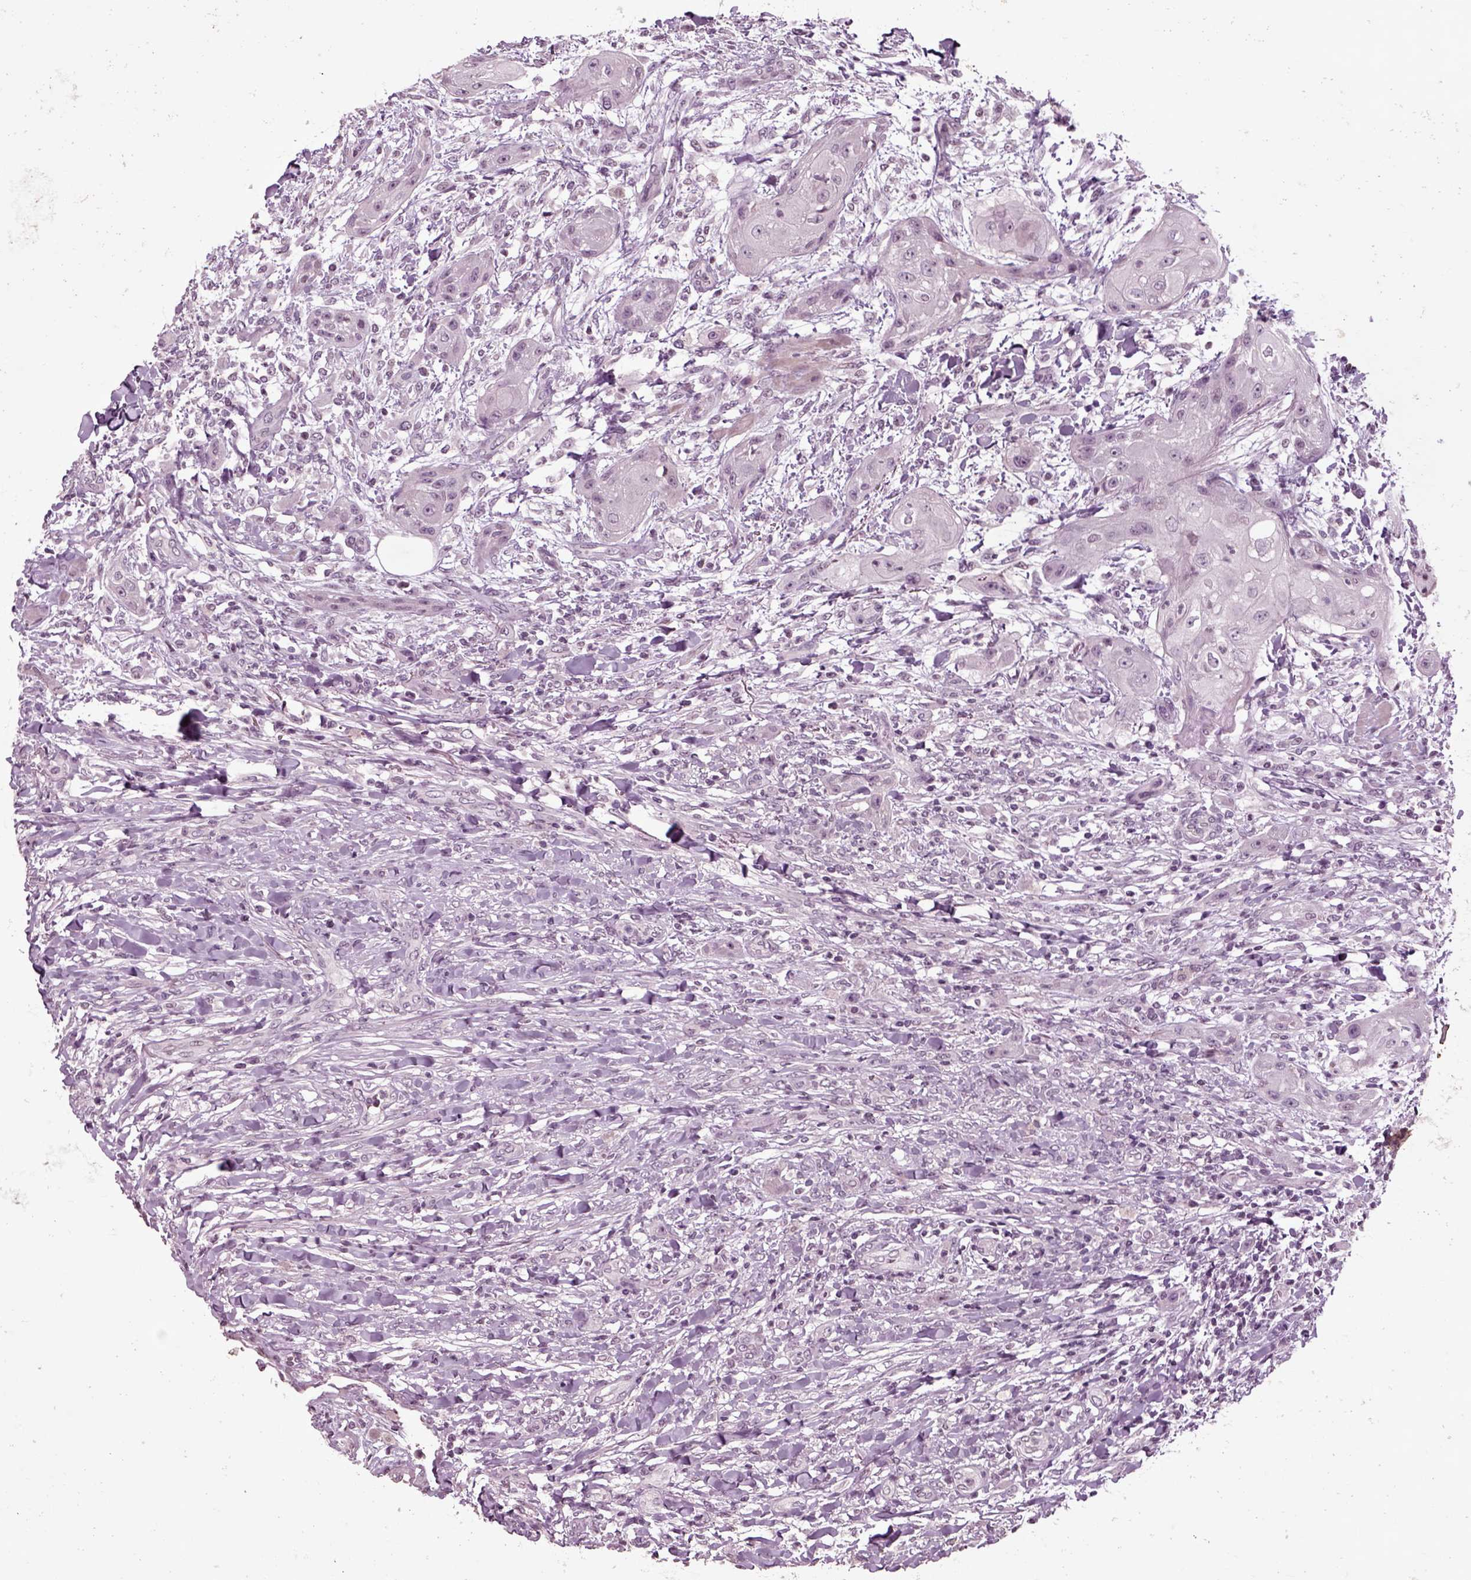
{"staining": {"intensity": "negative", "quantity": "none", "location": "none"}, "tissue": "skin cancer", "cell_type": "Tumor cells", "image_type": "cancer", "snomed": [{"axis": "morphology", "description": "Squamous cell carcinoma, NOS"}, {"axis": "topography", "description": "Skin"}], "caption": "IHC of skin cancer shows no positivity in tumor cells.", "gene": "CHGB", "patient": {"sex": "male", "age": 62}}